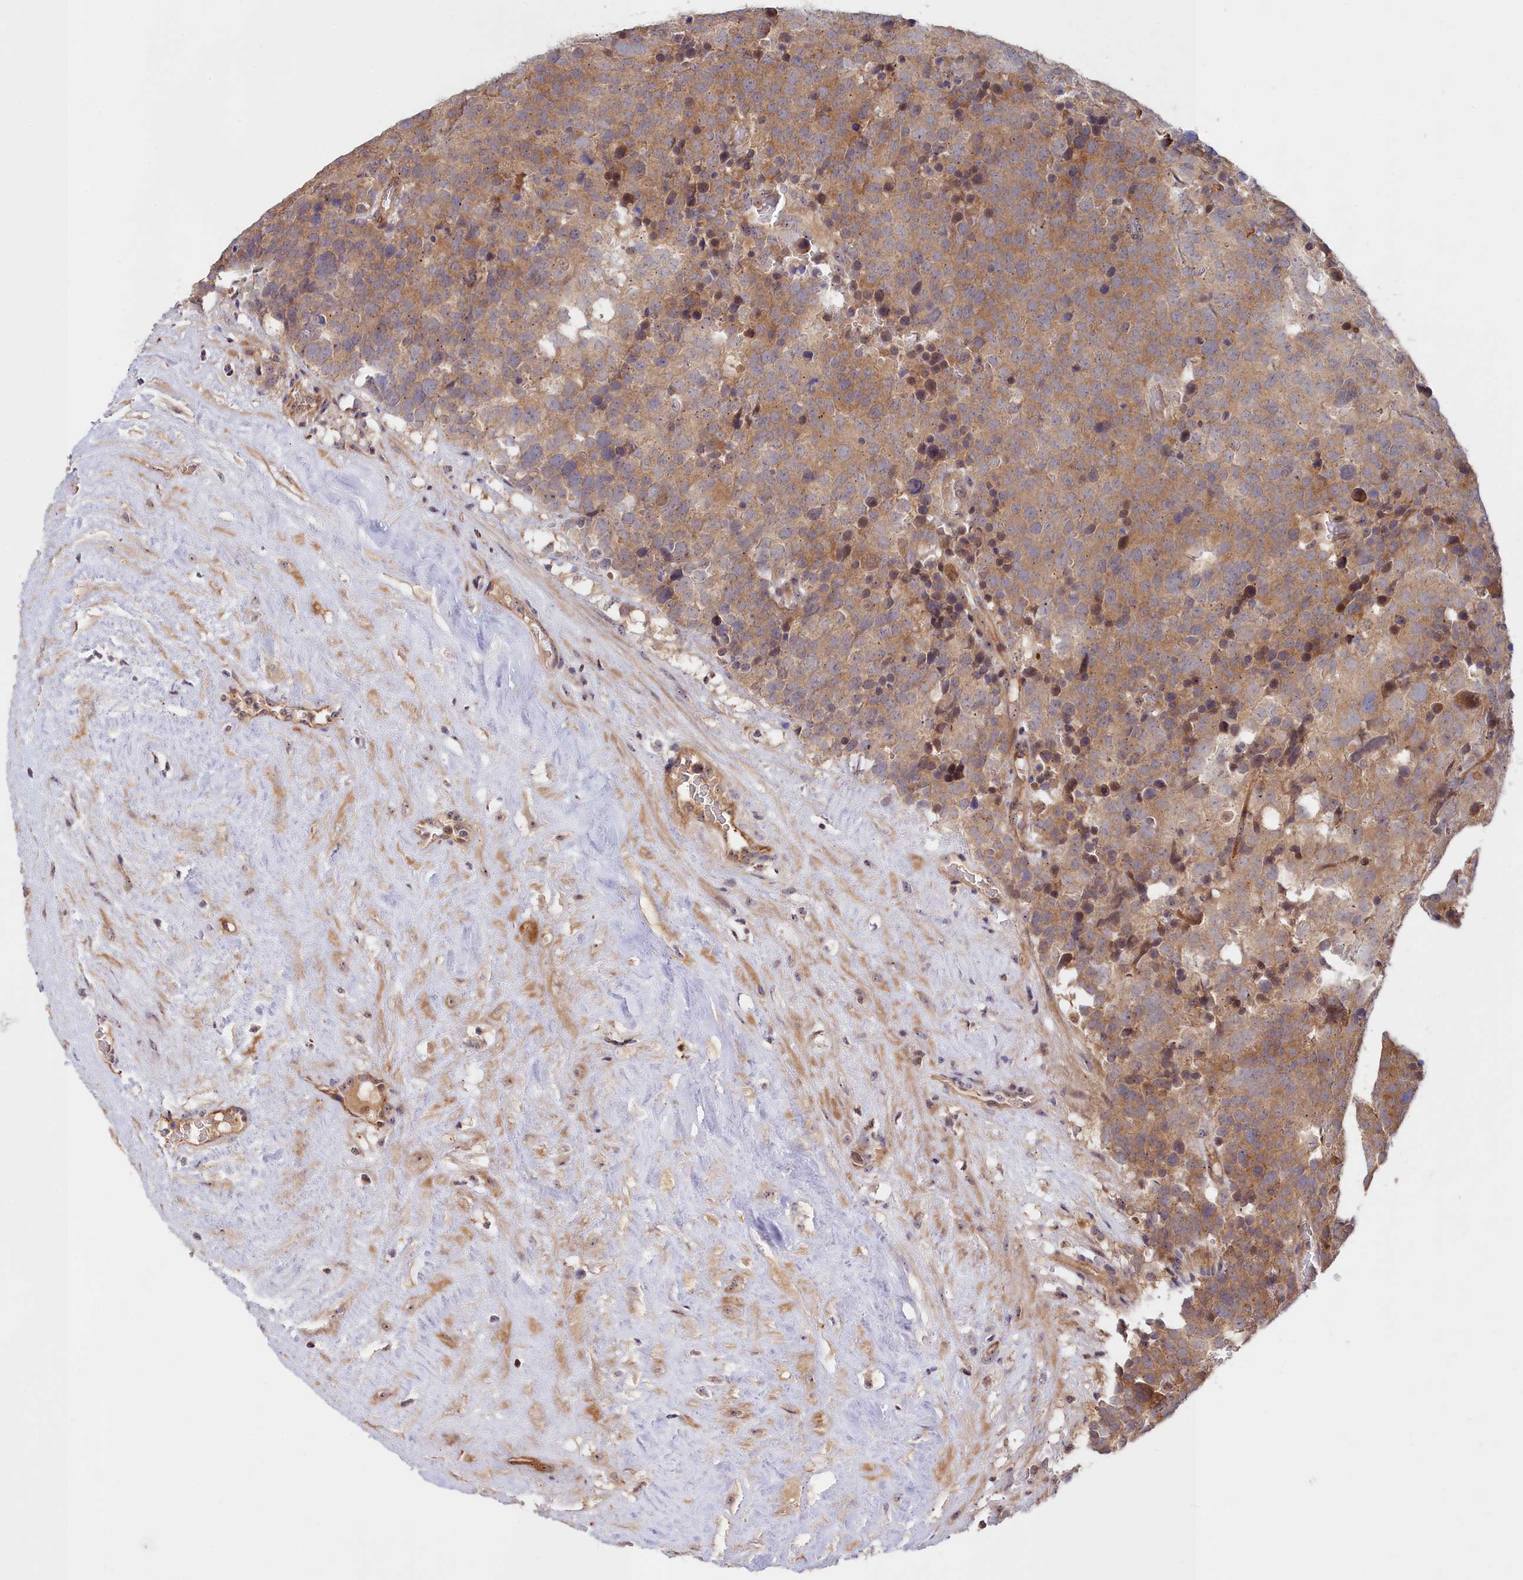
{"staining": {"intensity": "moderate", "quantity": ">75%", "location": "cytoplasmic/membranous"}, "tissue": "testis cancer", "cell_type": "Tumor cells", "image_type": "cancer", "snomed": [{"axis": "morphology", "description": "Seminoma, NOS"}, {"axis": "topography", "description": "Testis"}], "caption": "Immunohistochemistry staining of testis cancer, which demonstrates medium levels of moderate cytoplasmic/membranous staining in about >75% of tumor cells indicating moderate cytoplasmic/membranous protein positivity. The staining was performed using DAB (brown) for protein detection and nuclei were counterstained in hematoxylin (blue).", "gene": "NEURL4", "patient": {"sex": "male", "age": 71}}